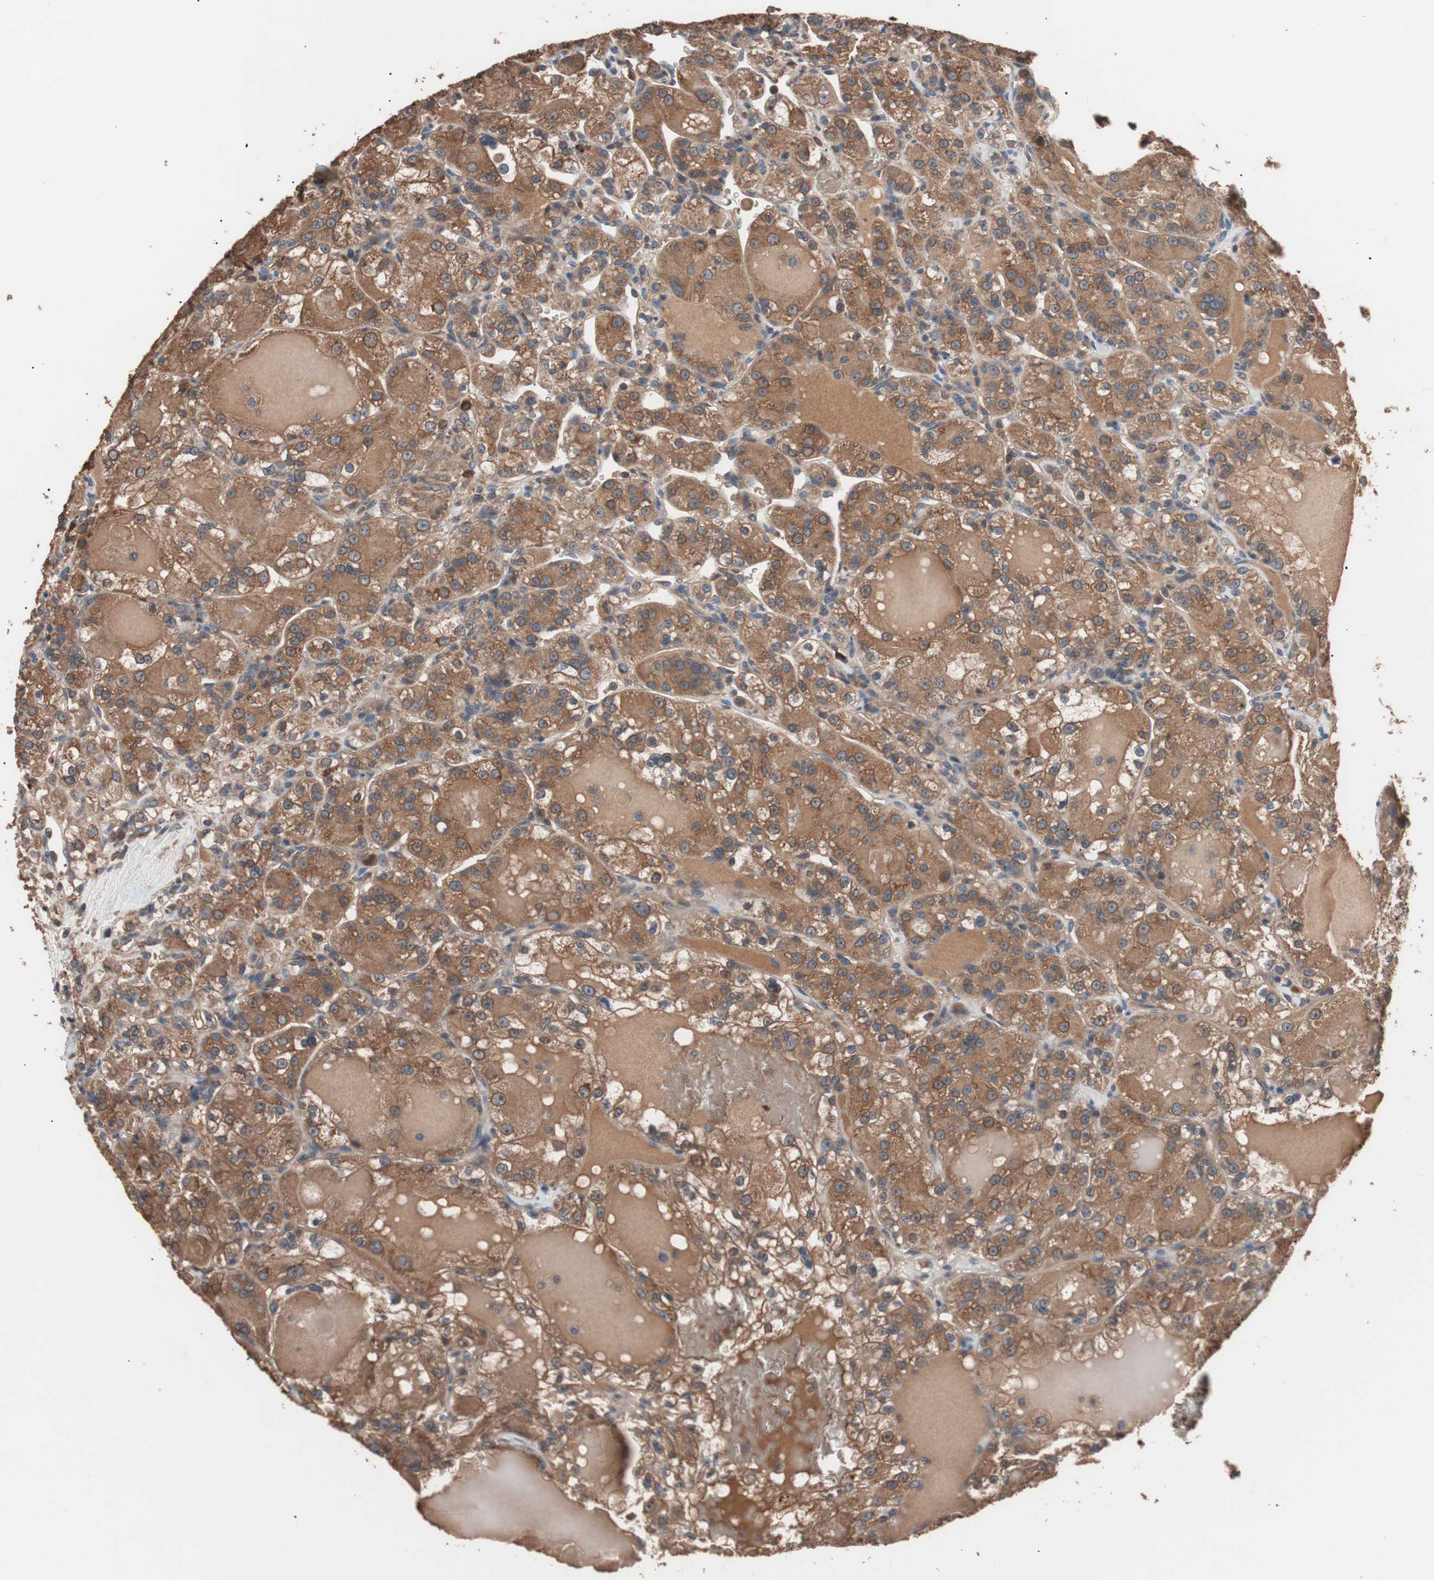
{"staining": {"intensity": "strong", "quantity": ">75%", "location": "cytoplasmic/membranous"}, "tissue": "renal cancer", "cell_type": "Tumor cells", "image_type": "cancer", "snomed": [{"axis": "morphology", "description": "Normal tissue, NOS"}, {"axis": "morphology", "description": "Adenocarcinoma, NOS"}, {"axis": "topography", "description": "Kidney"}], "caption": "Adenocarcinoma (renal) stained for a protein (brown) shows strong cytoplasmic/membranous positive staining in about >75% of tumor cells.", "gene": "GLYCTK", "patient": {"sex": "male", "age": 61}}